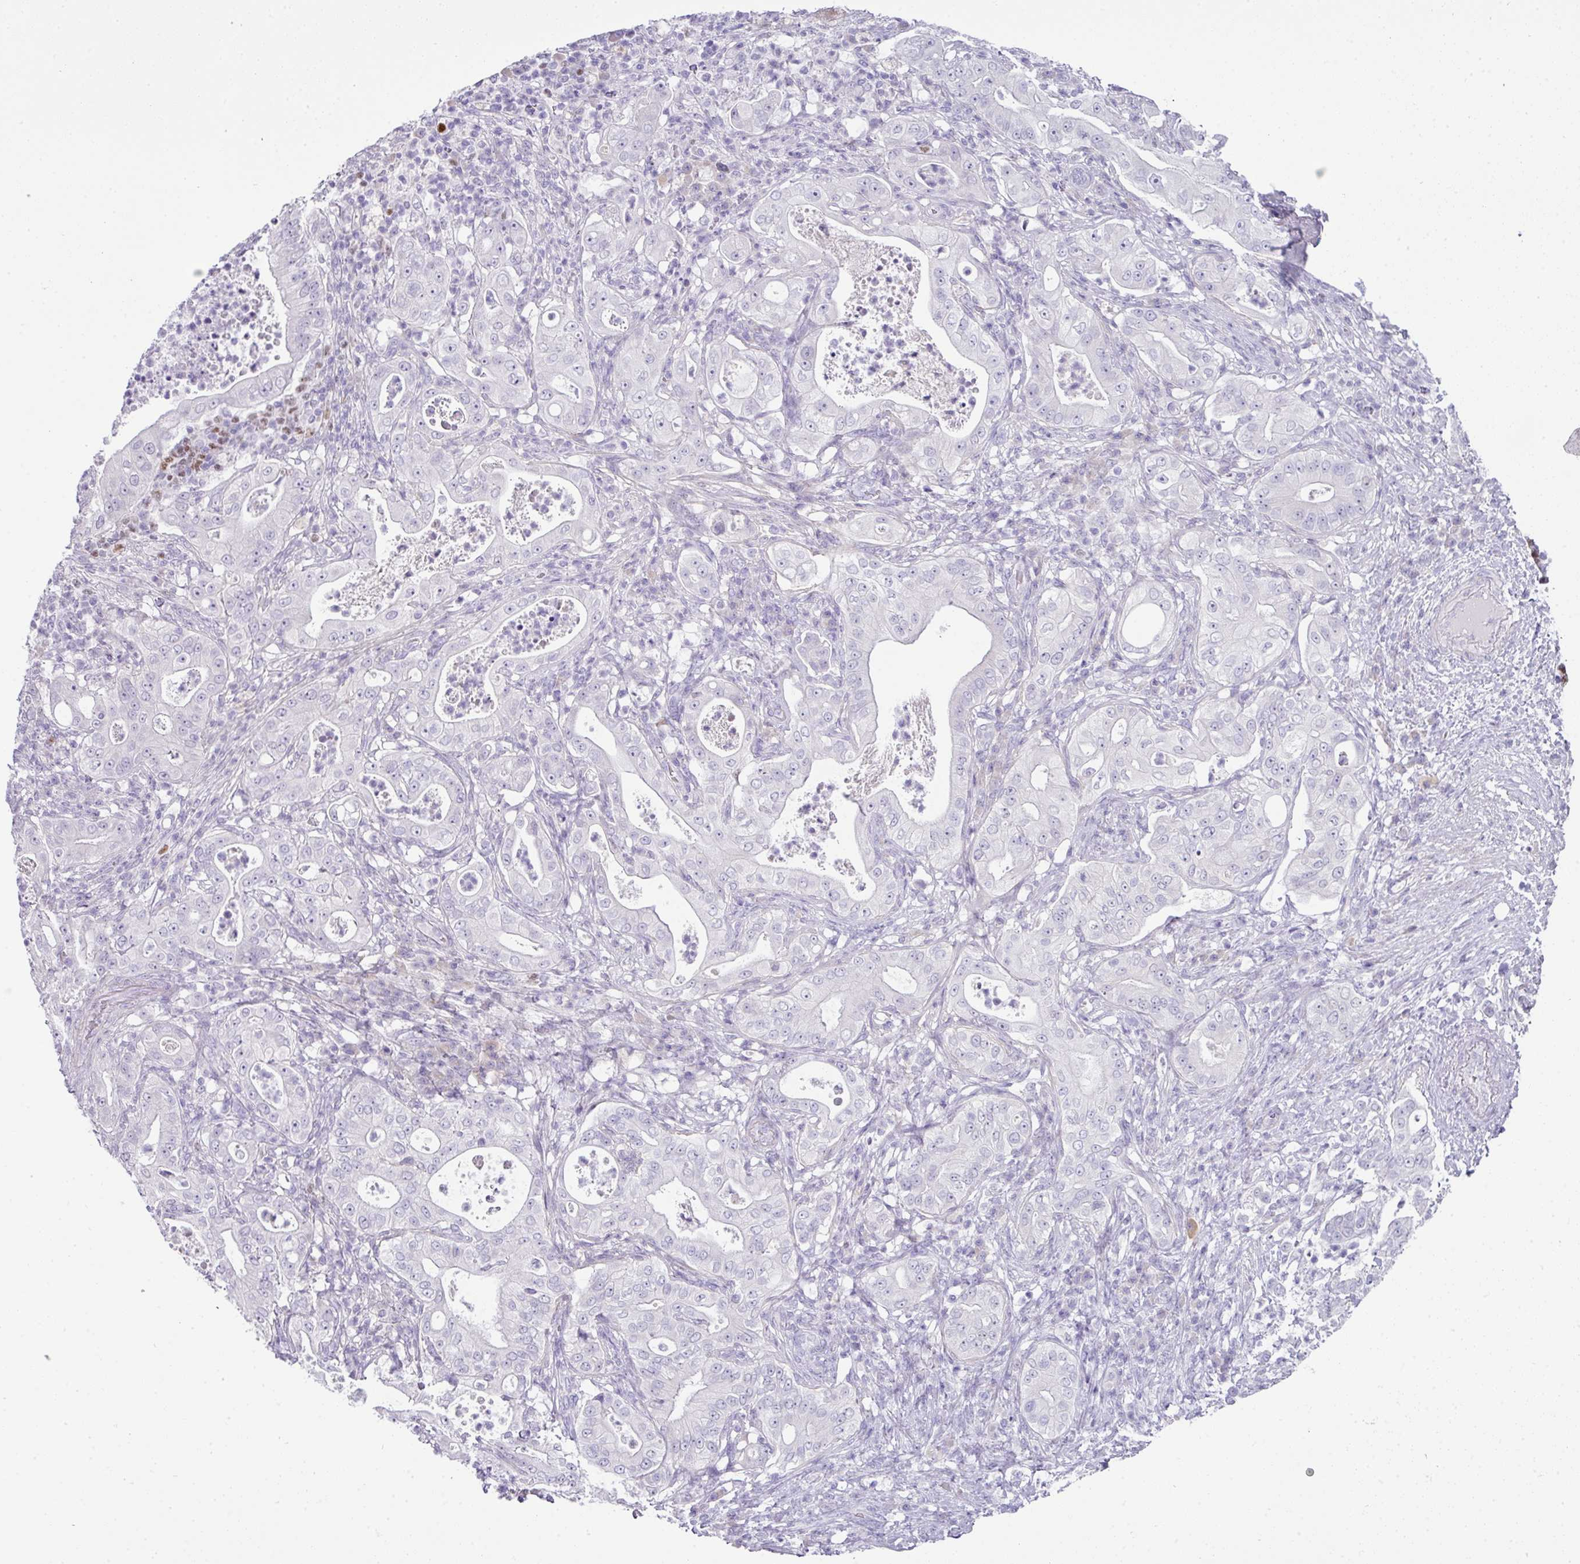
{"staining": {"intensity": "negative", "quantity": "none", "location": "none"}, "tissue": "pancreatic cancer", "cell_type": "Tumor cells", "image_type": "cancer", "snomed": [{"axis": "morphology", "description": "Adenocarcinoma, NOS"}, {"axis": "topography", "description": "Pancreas"}], "caption": "Immunohistochemistry of pancreatic cancer (adenocarcinoma) shows no expression in tumor cells.", "gene": "BCL11A", "patient": {"sex": "male", "age": 71}}